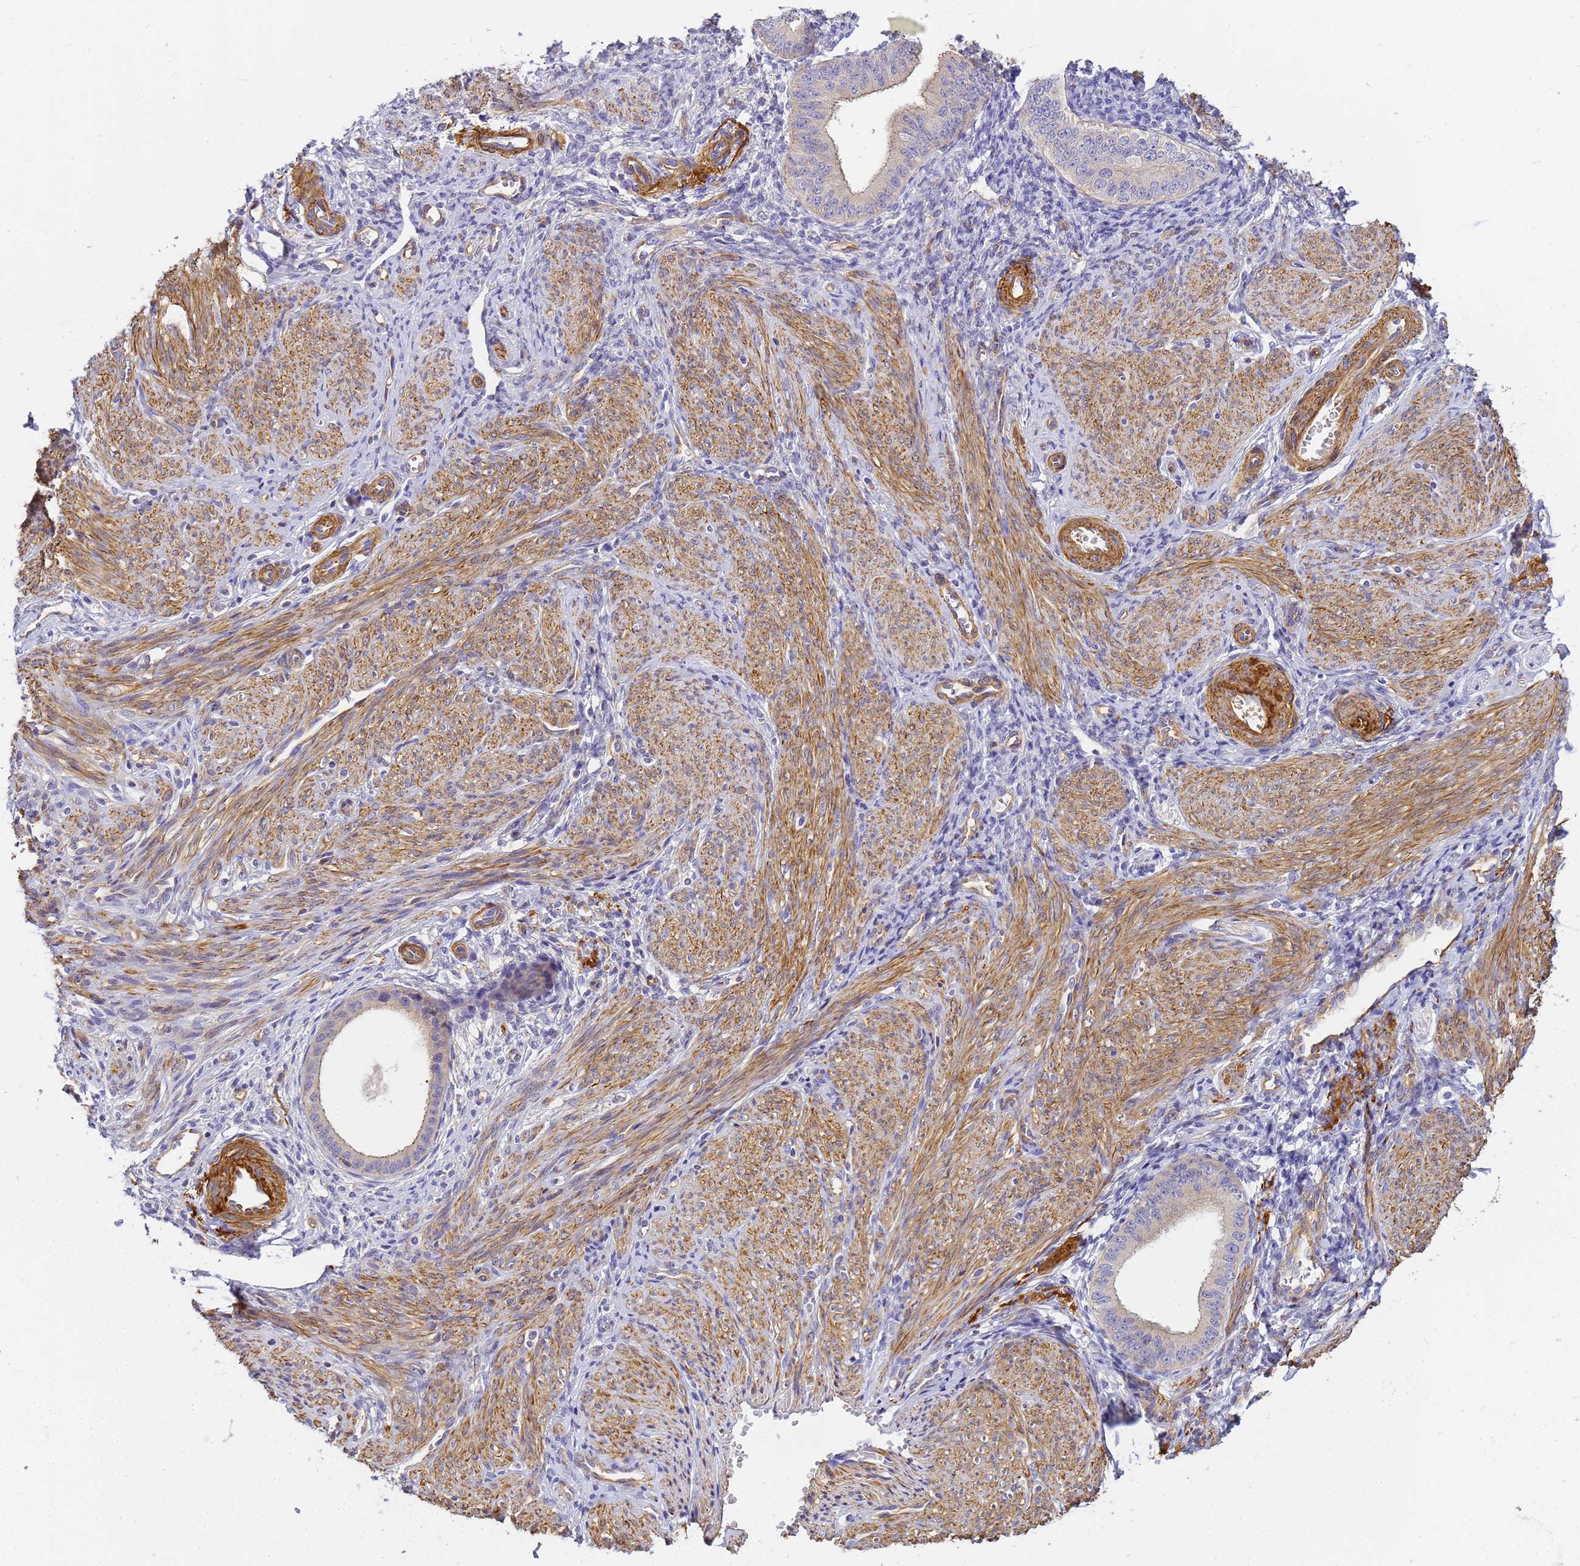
{"staining": {"intensity": "negative", "quantity": "none", "location": "none"}, "tissue": "endometrium", "cell_type": "Cells in endometrial stroma", "image_type": "normal", "snomed": [{"axis": "morphology", "description": "Normal tissue, NOS"}, {"axis": "topography", "description": "Endometrium"}], "caption": "This is an immunohistochemistry (IHC) image of normal endometrium. There is no staining in cells in endometrial stroma.", "gene": "MYL10", "patient": {"sex": "female", "age": 49}}